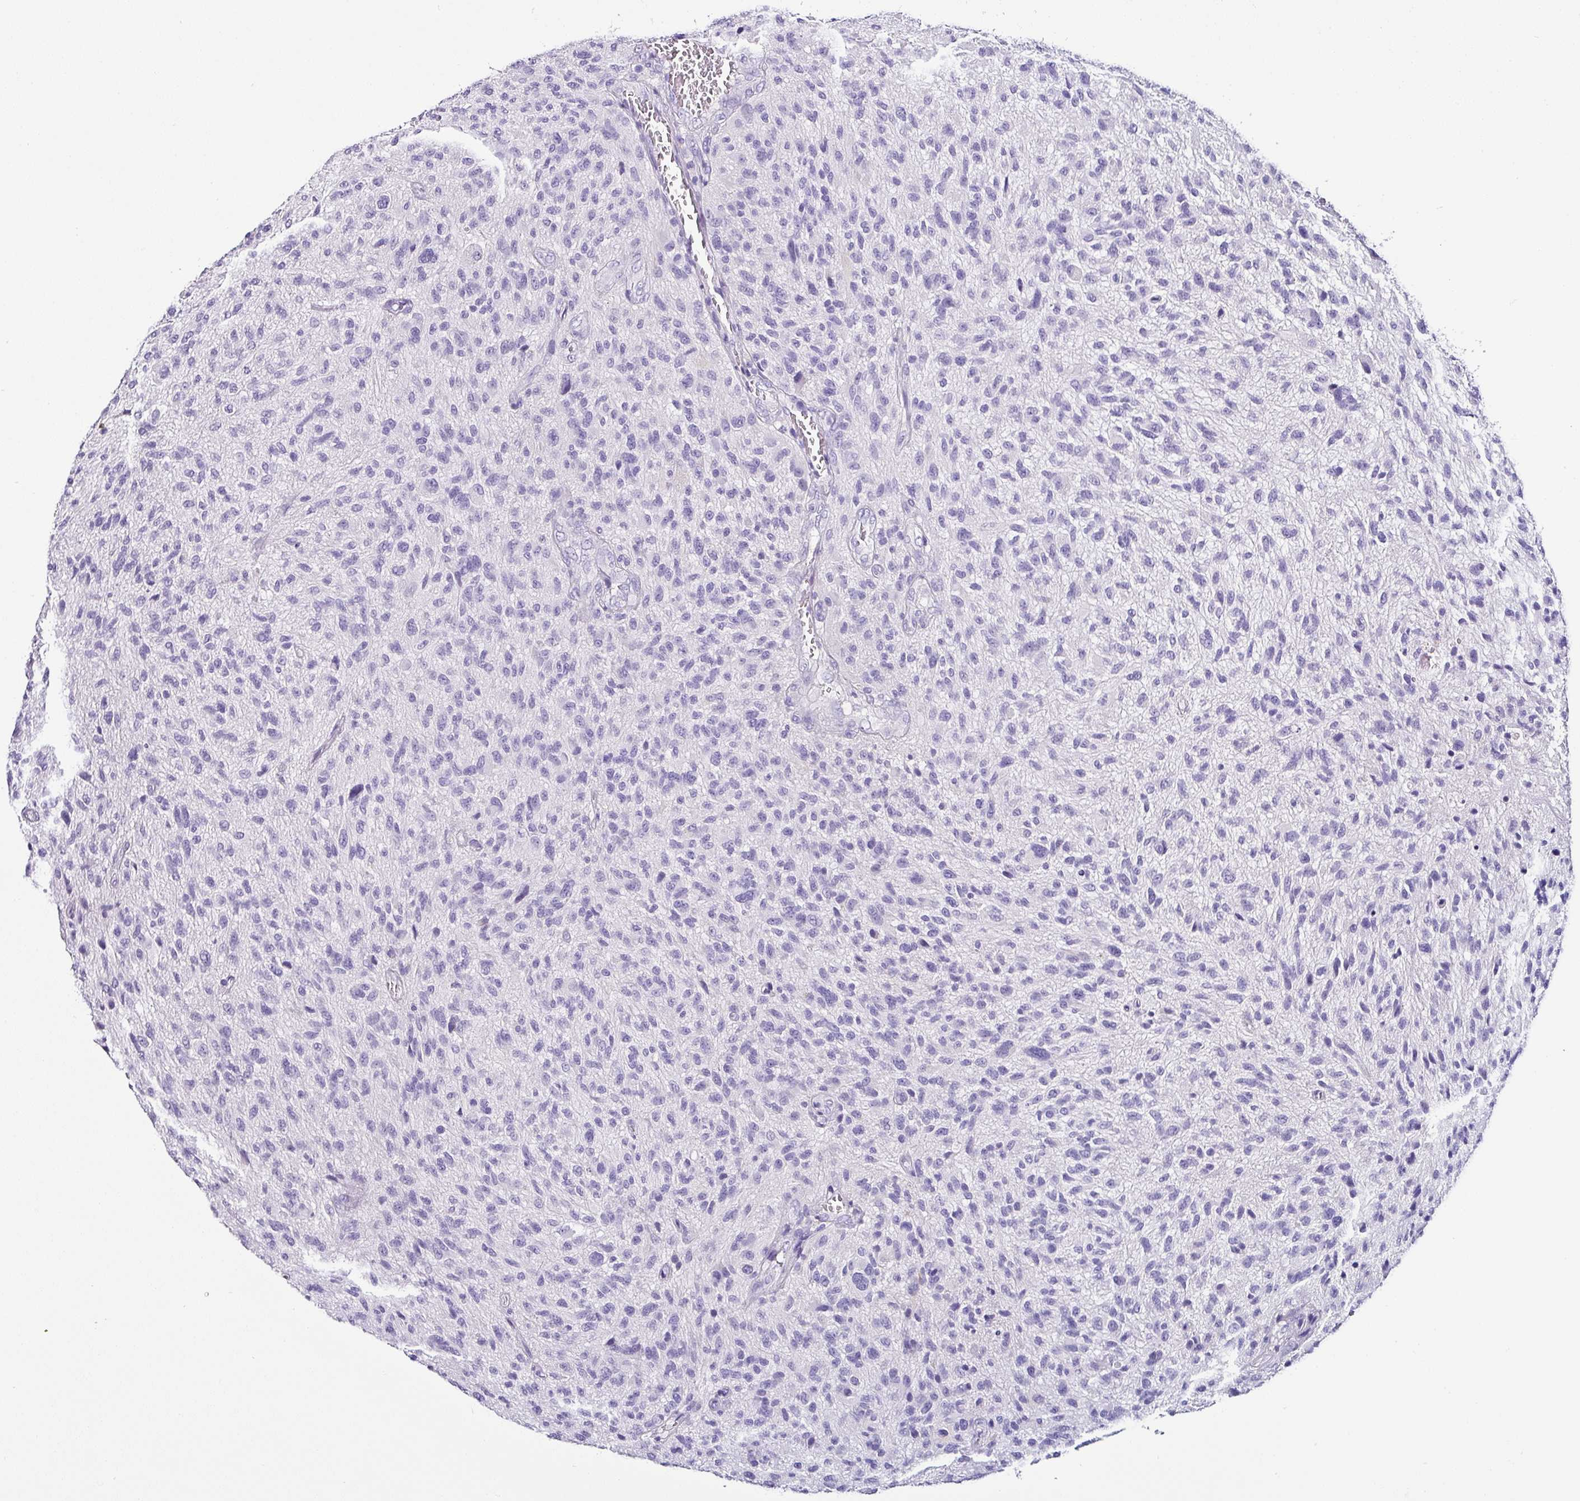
{"staining": {"intensity": "negative", "quantity": "none", "location": "none"}, "tissue": "glioma", "cell_type": "Tumor cells", "image_type": "cancer", "snomed": [{"axis": "morphology", "description": "Glioma, malignant, High grade"}, {"axis": "topography", "description": "Brain"}], "caption": "The photomicrograph displays no staining of tumor cells in malignant glioma (high-grade).", "gene": "NAPSA", "patient": {"sex": "male", "age": 47}}